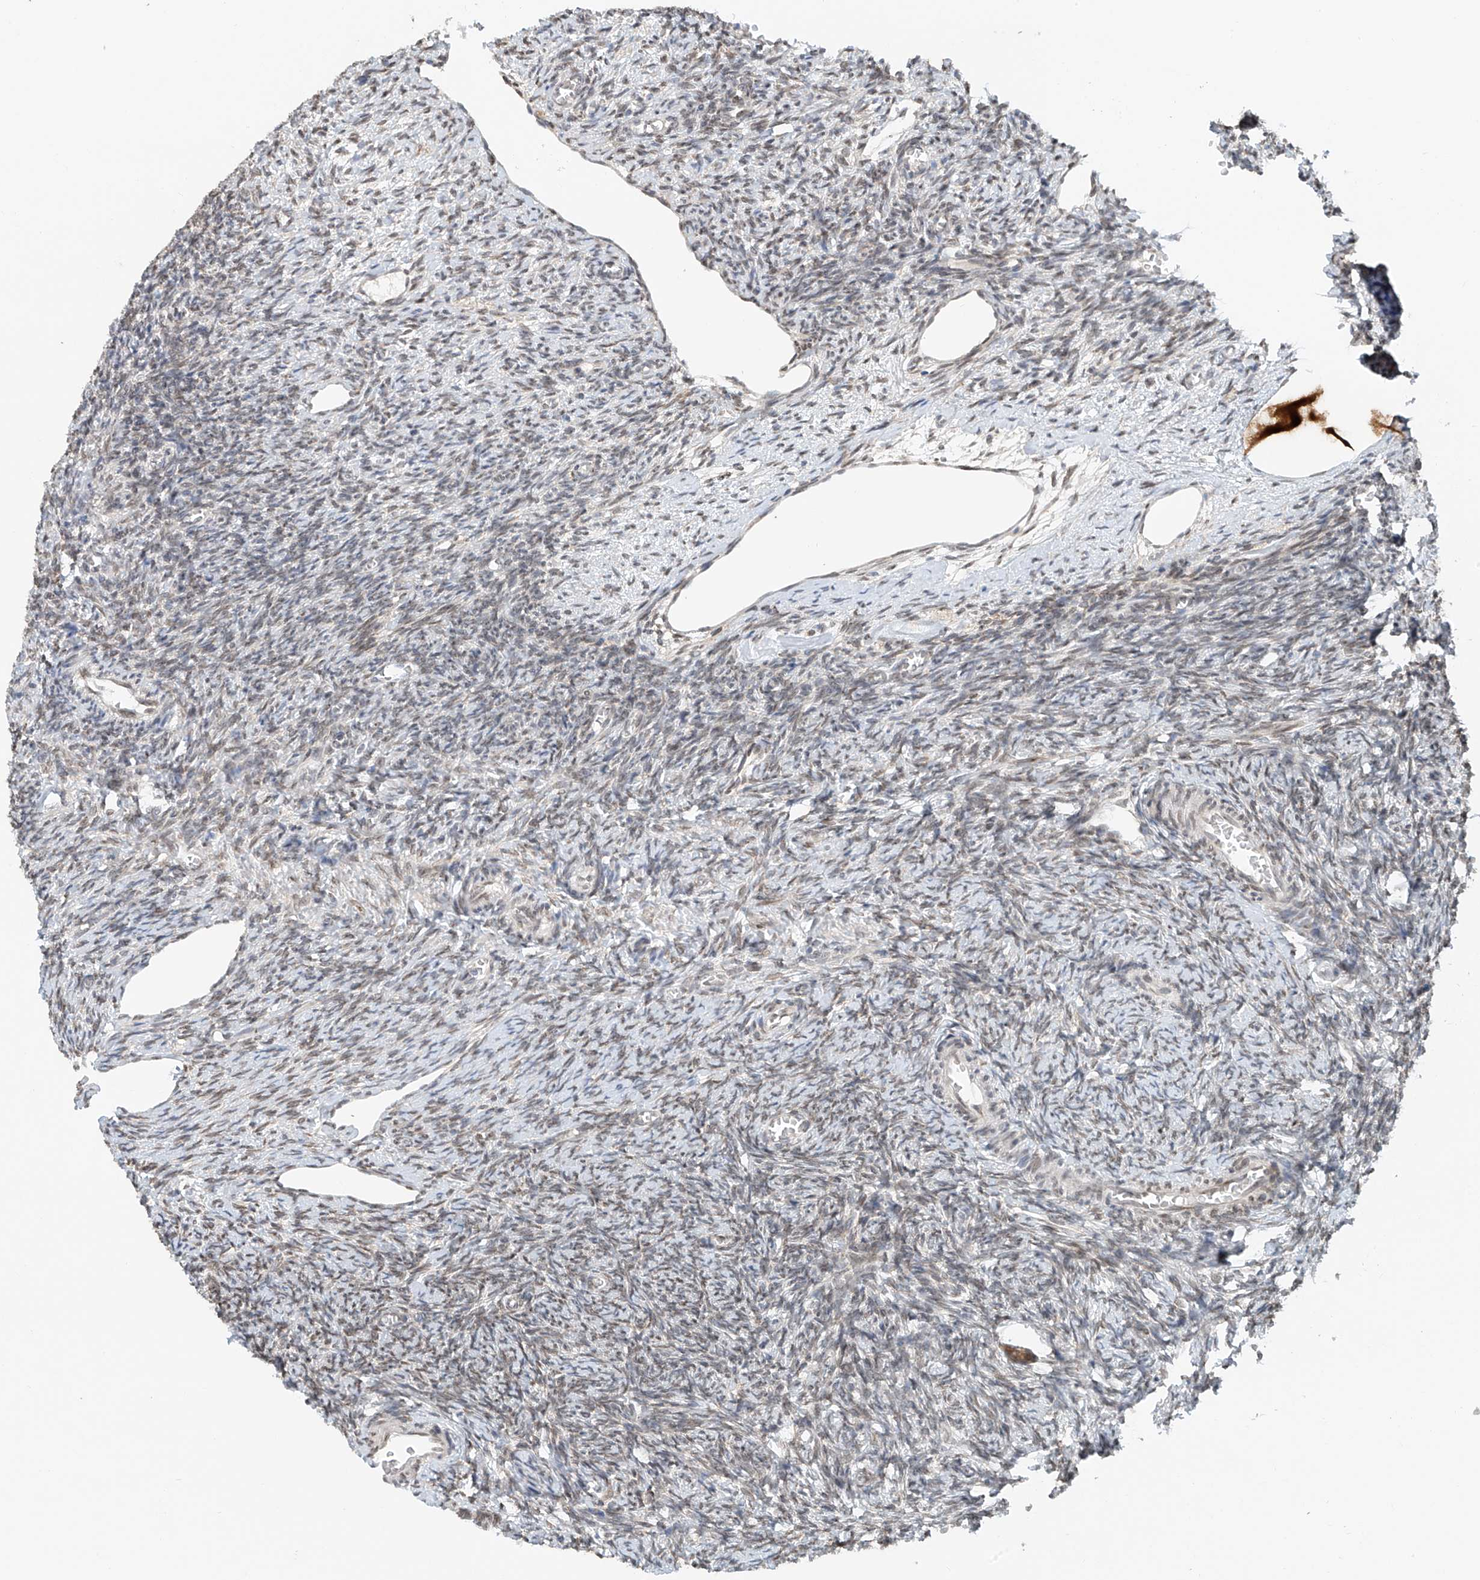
{"staining": {"intensity": "weak", "quantity": "<25%", "location": "cytoplasmic/membranous"}, "tissue": "ovary", "cell_type": "Ovarian stroma cells", "image_type": "normal", "snomed": [{"axis": "morphology", "description": "Normal tissue, NOS"}, {"axis": "topography", "description": "Ovary"}], "caption": "Protein analysis of benign ovary demonstrates no significant positivity in ovarian stroma cells.", "gene": "STARD9", "patient": {"sex": "female", "age": 27}}